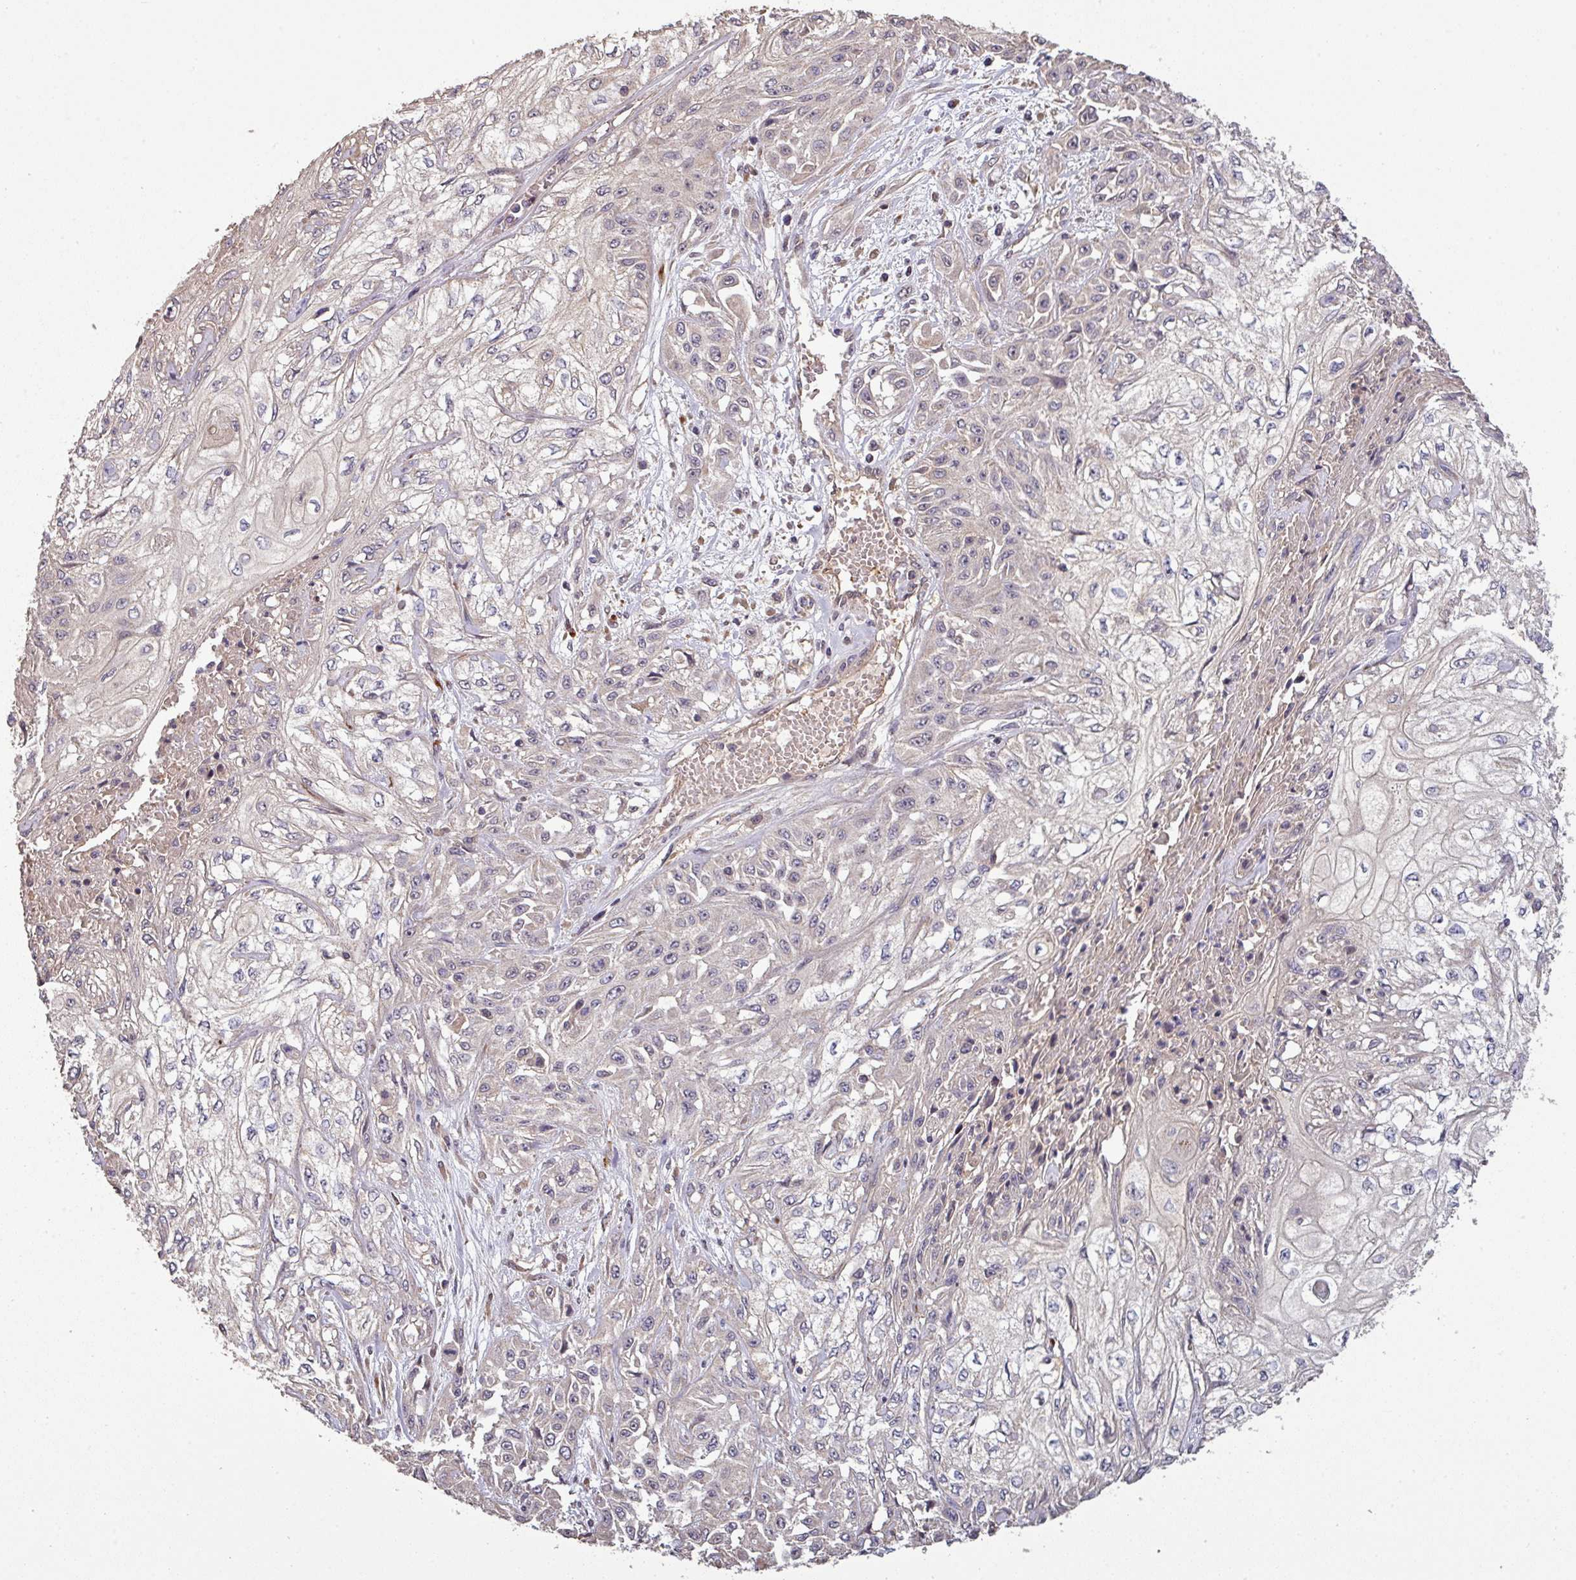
{"staining": {"intensity": "negative", "quantity": "none", "location": "none"}, "tissue": "skin cancer", "cell_type": "Tumor cells", "image_type": "cancer", "snomed": [{"axis": "morphology", "description": "Squamous cell carcinoma, NOS"}, {"axis": "morphology", "description": "Squamous cell carcinoma, metastatic, NOS"}, {"axis": "topography", "description": "Skin"}, {"axis": "topography", "description": "Lymph node"}], "caption": "IHC photomicrograph of neoplastic tissue: skin cancer stained with DAB (3,3'-diaminobenzidine) demonstrates no significant protein staining in tumor cells.", "gene": "ISLR", "patient": {"sex": "male", "age": 75}}